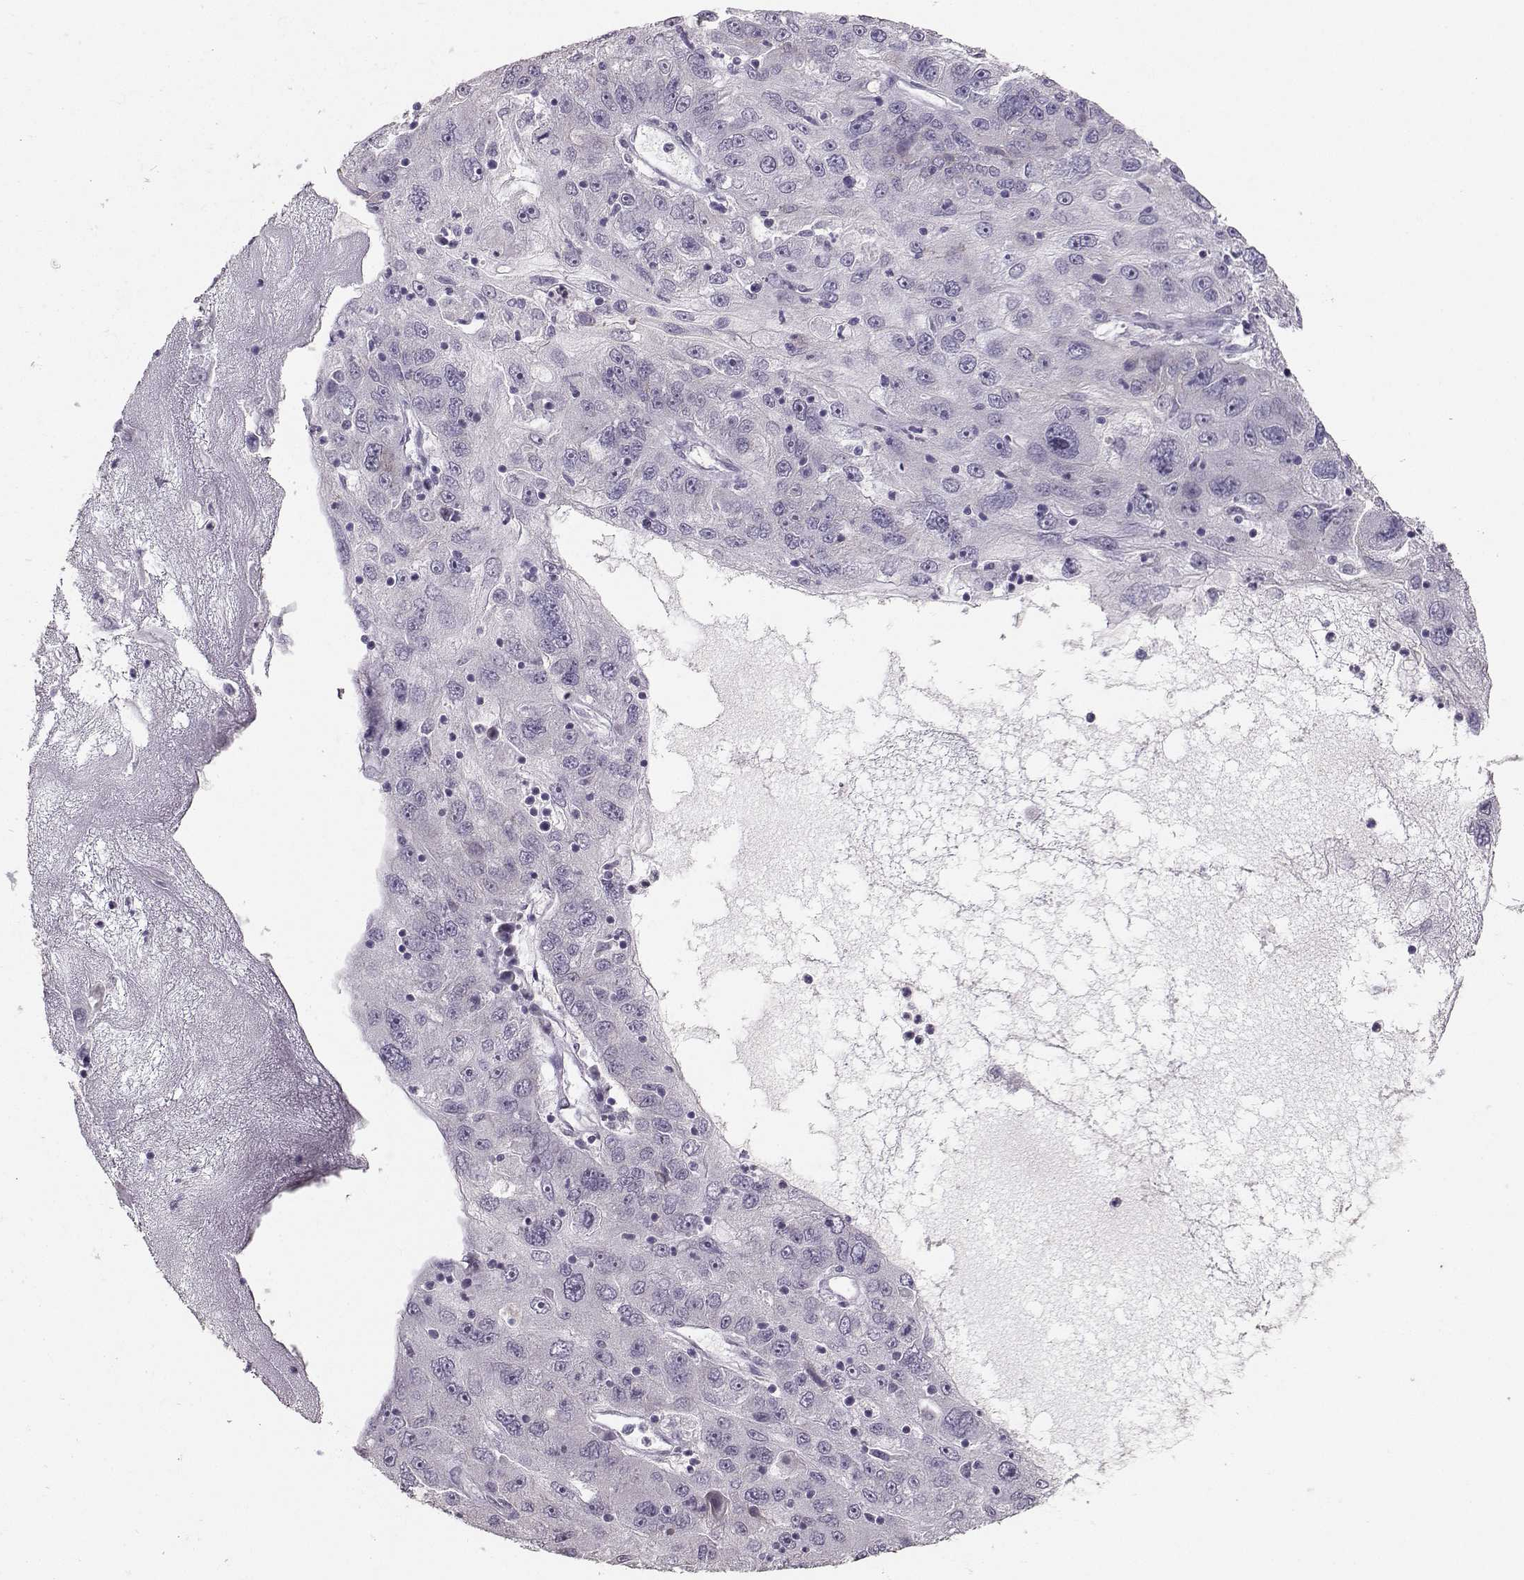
{"staining": {"intensity": "negative", "quantity": "none", "location": "none"}, "tissue": "stomach cancer", "cell_type": "Tumor cells", "image_type": "cancer", "snomed": [{"axis": "morphology", "description": "Adenocarcinoma, NOS"}, {"axis": "topography", "description": "Stomach"}], "caption": "IHC image of human stomach cancer (adenocarcinoma) stained for a protein (brown), which shows no expression in tumor cells.", "gene": "PKP2", "patient": {"sex": "male", "age": 56}}